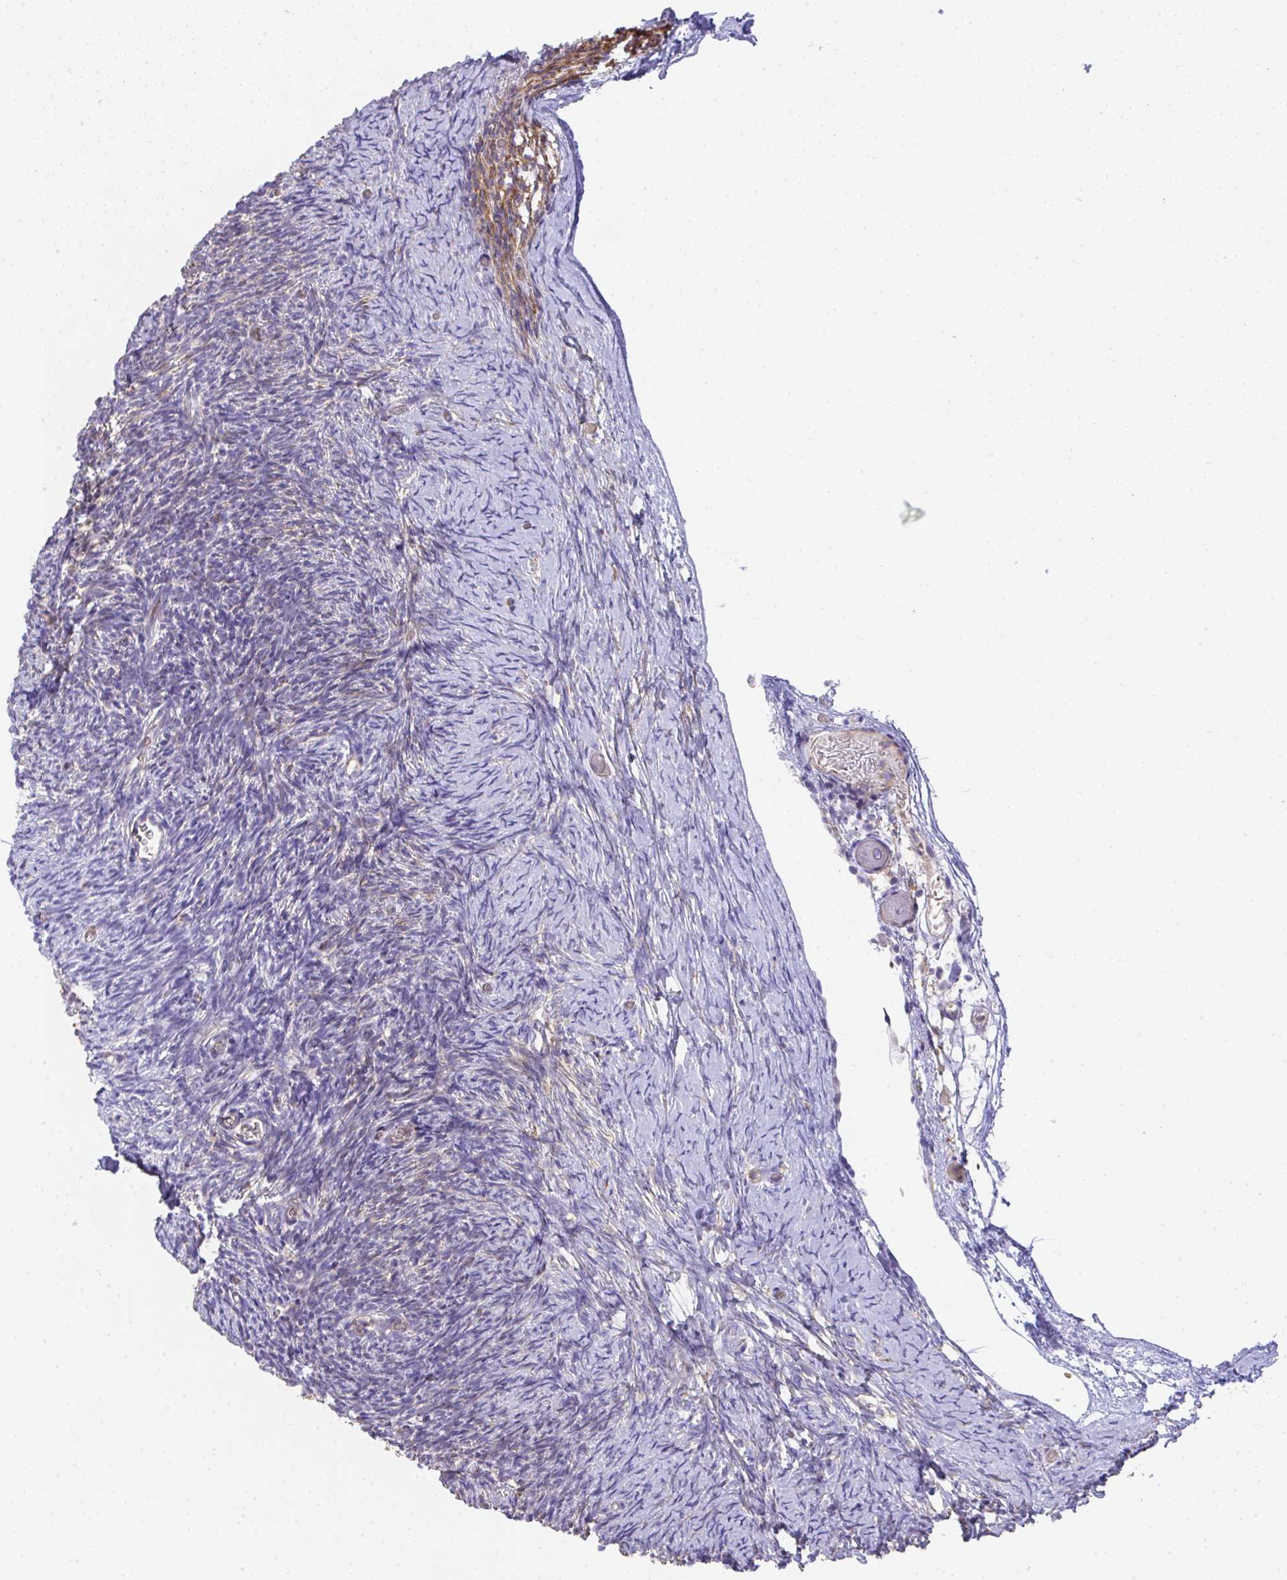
{"staining": {"intensity": "negative", "quantity": "none", "location": "none"}, "tissue": "ovary", "cell_type": "Follicle cells", "image_type": "normal", "snomed": [{"axis": "morphology", "description": "Normal tissue, NOS"}, {"axis": "topography", "description": "Ovary"}], "caption": "Image shows no significant protein positivity in follicle cells of unremarkable ovary.", "gene": "TNFAIP8", "patient": {"sex": "female", "age": 39}}